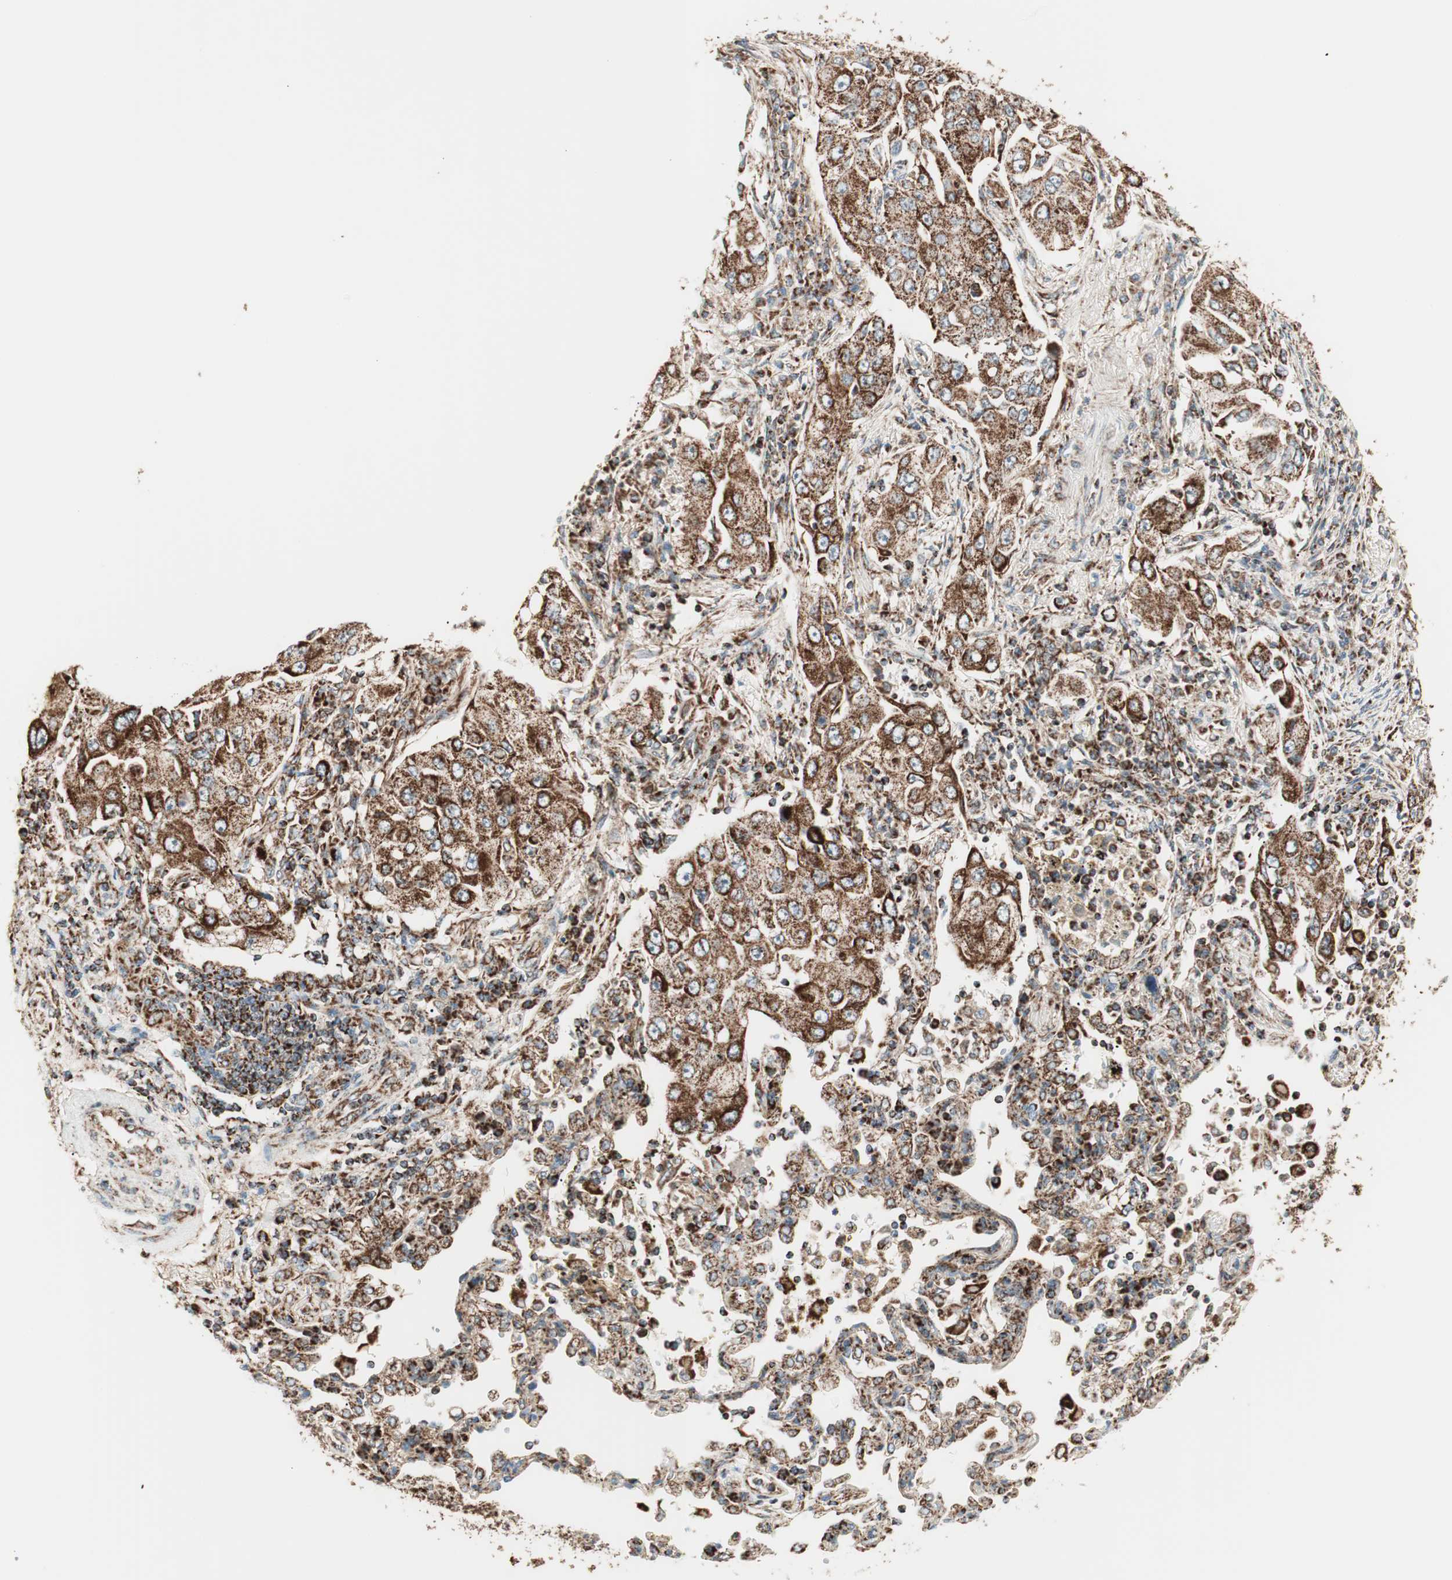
{"staining": {"intensity": "strong", "quantity": ">75%", "location": "cytoplasmic/membranous"}, "tissue": "lung cancer", "cell_type": "Tumor cells", "image_type": "cancer", "snomed": [{"axis": "morphology", "description": "Adenocarcinoma, NOS"}, {"axis": "topography", "description": "Lung"}], "caption": "Immunohistochemical staining of human lung cancer exhibits high levels of strong cytoplasmic/membranous positivity in about >75% of tumor cells. (DAB IHC with brightfield microscopy, high magnification).", "gene": "TOMM22", "patient": {"sex": "male", "age": 84}}